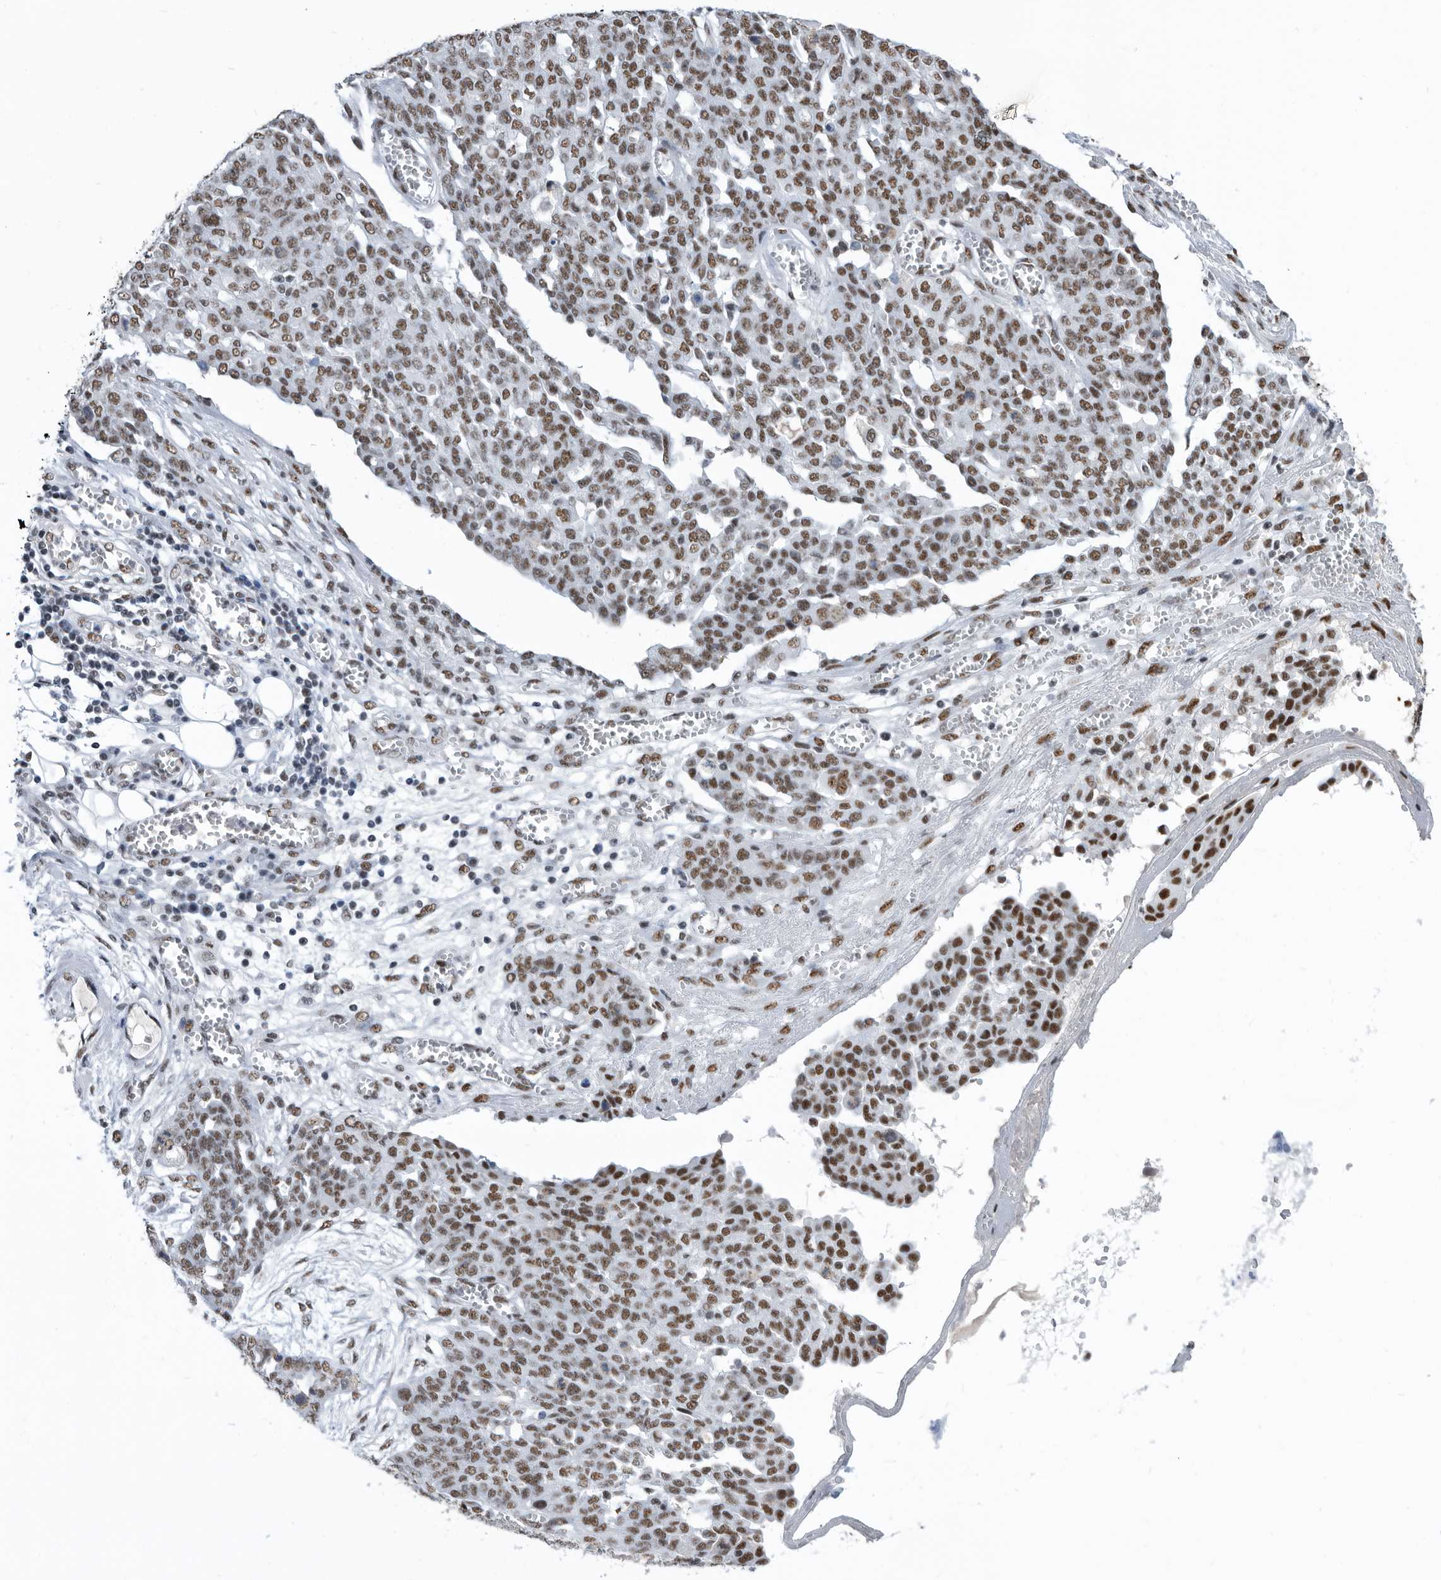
{"staining": {"intensity": "moderate", "quantity": ">75%", "location": "nuclear"}, "tissue": "ovarian cancer", "cell_type": "Tumor cells", "image_type": "cancer", "snomed": [{"axis": "morphology", "description": "Cystadenocarcinoma, serous, NOS"}, {"axis": "topography", "description": "Soft tissue"}, {"axis": "topography", "description": "Ovary"}], "caption": "Ovarian serous cystadenocarcinoma was stained to show a protein in brown. There is medium levels of moderate nuclear positivity in about >75% of tumor cells.", "gene": "SF3A1", "patient": {"sex": "female", "age": 57}}